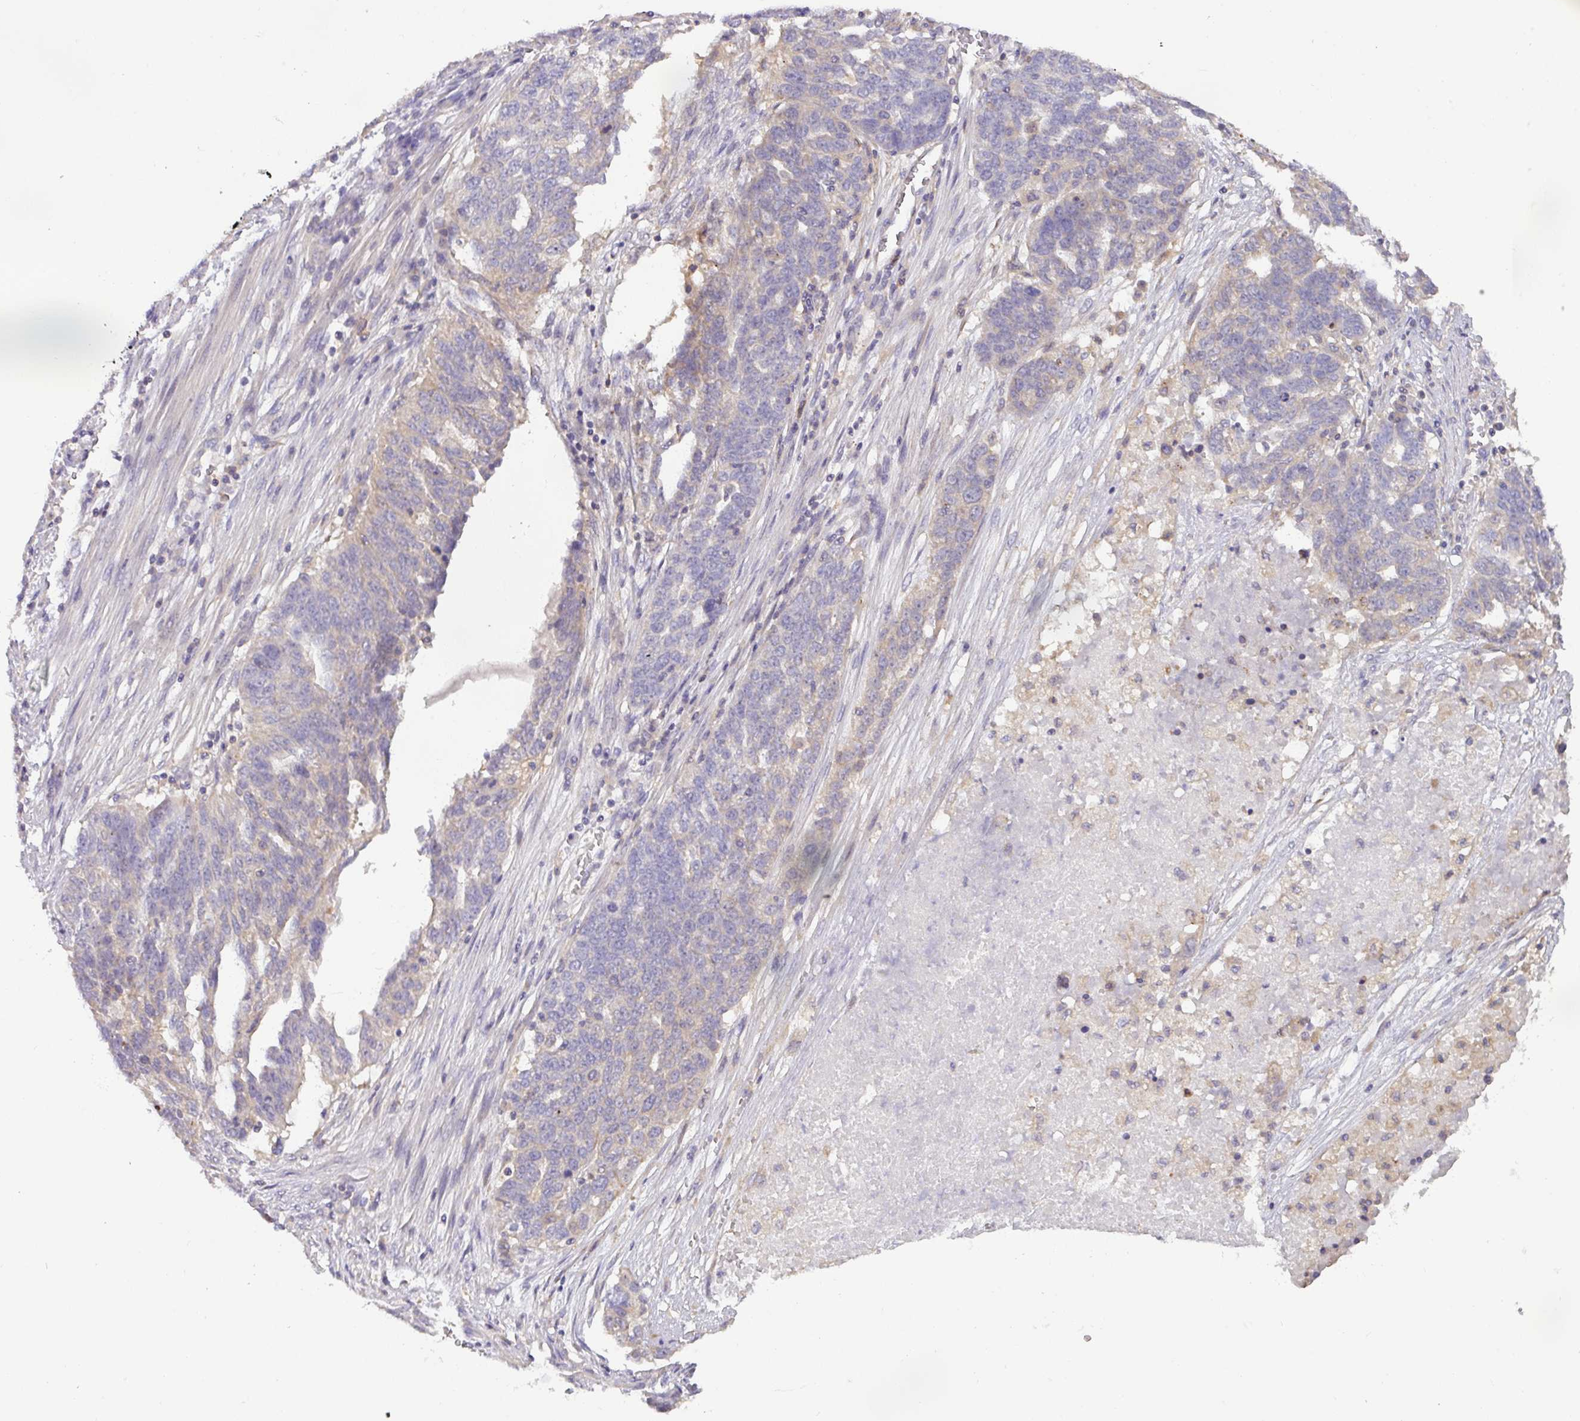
{"staining": {"intensity": "negative", "quantity": "none", "location": "none"}, "tissue": "ovarian cancer", "cell_type": "Tumor cells", "image_type": "cancer", "snomed": [{"axis": "morphology", "description": "Cystadenocarcinoma, serous, NOS"}, {"axis": "topography", "description": "Ovary"}], "caption": "DAB (3,3'-diaminobenzidine) immunohistochemical staining of human ovarian serous cystadenocarcinoma displays no significant staining in tumor cells.", "gene": "HOXC13", "patient": {"sex": "female", "age": 59}}